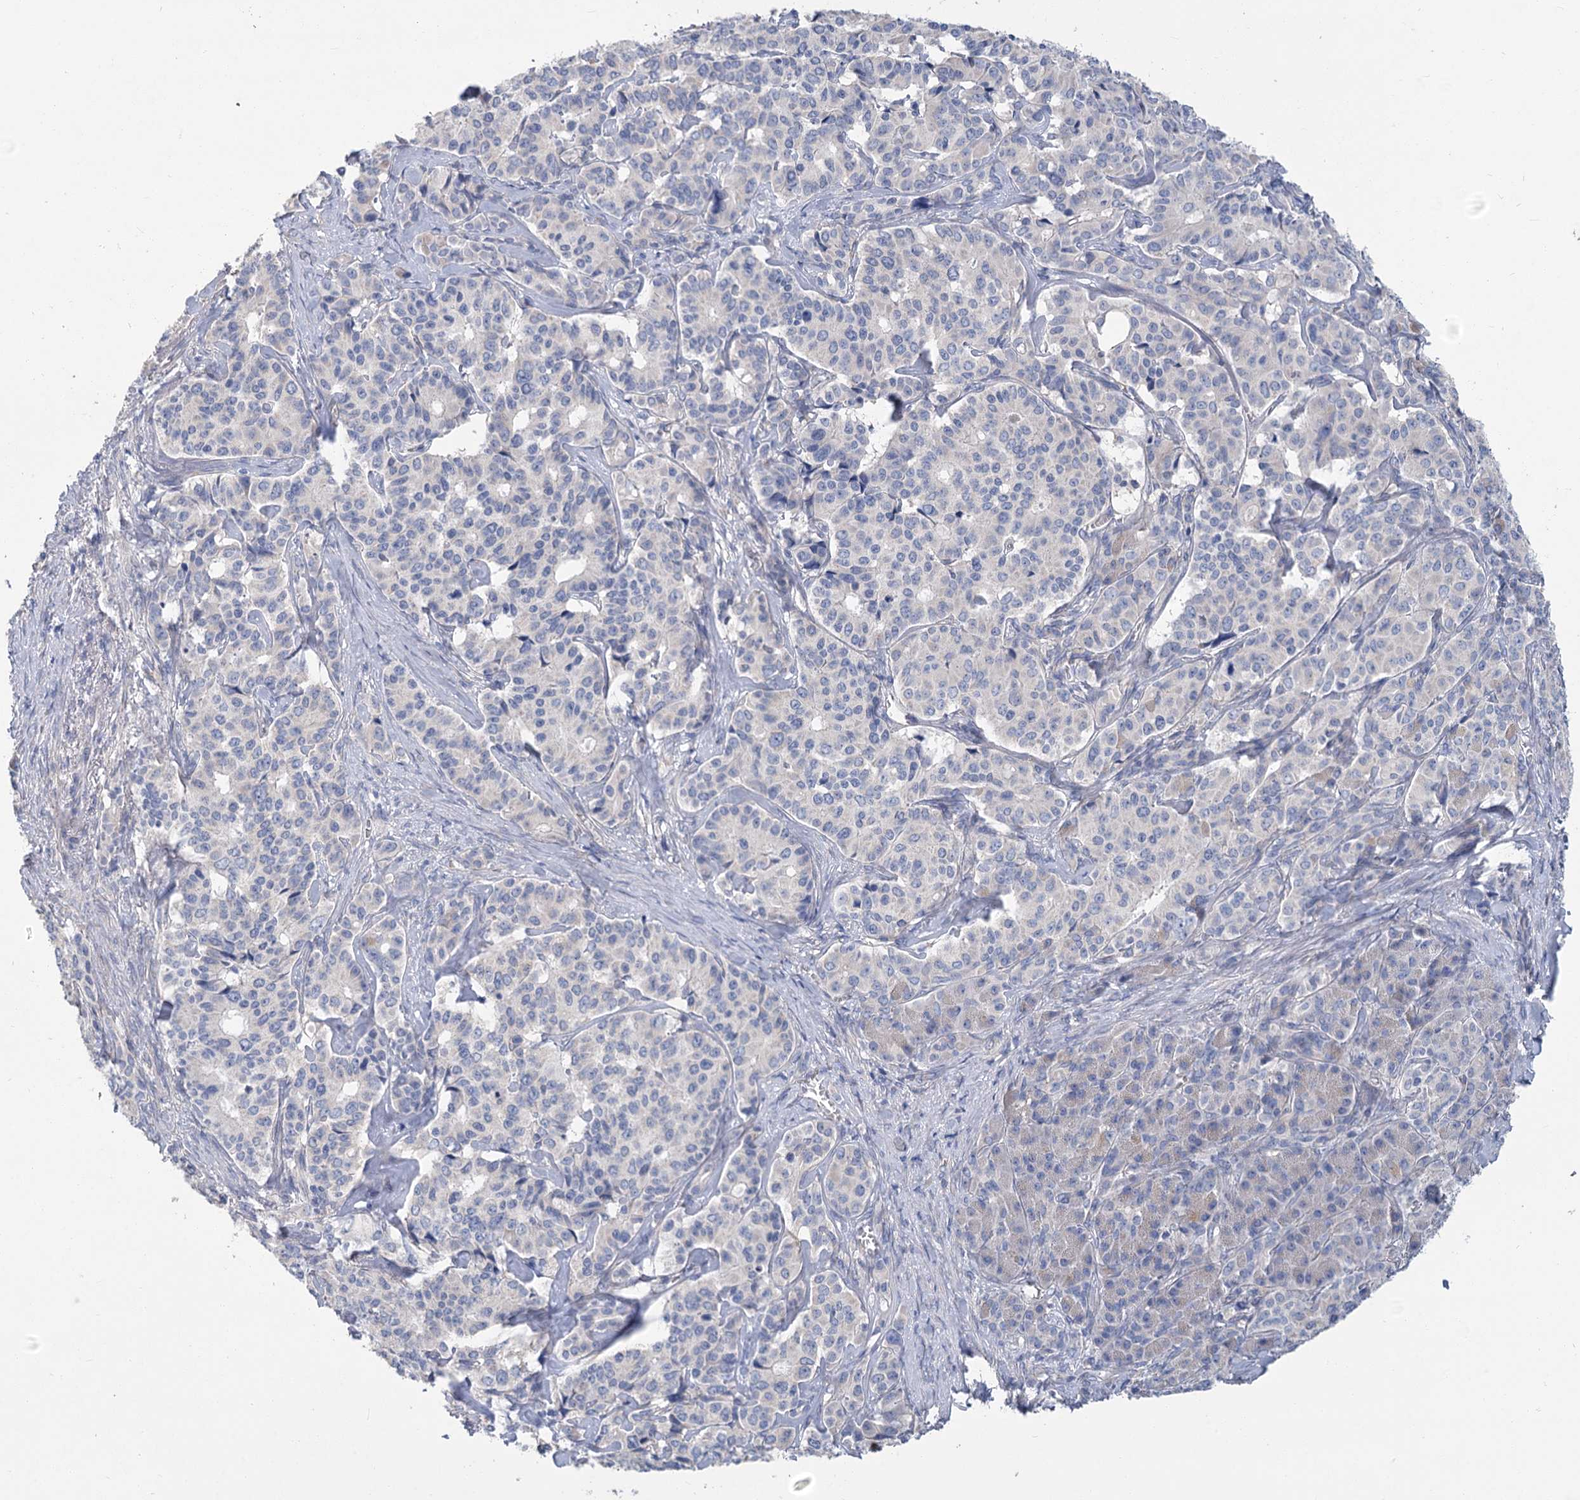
{"staining": {"intensity": "negative", "quantity": "none", "location": "none"}, "tissue": "pancreatic cancer", "cell_type": "Tumor cells", "image_type": "cancer", "snomed": [{"axis": "morphology", "description": "Adenocarcinoma, NOS"}, {"axis": "topography", "description": "Pancreas"}], "caption": "Tumor cells show no significant staining in pancreatic cancer (adenocarcinoma). The staining is performed using DAB (3,3'-diaminobenzidine) brown chromogen with nuclei counter-stained in using hematoxylin.", "gene": "SLC9A3", "patient": {"sex": "female", "age": 74}}